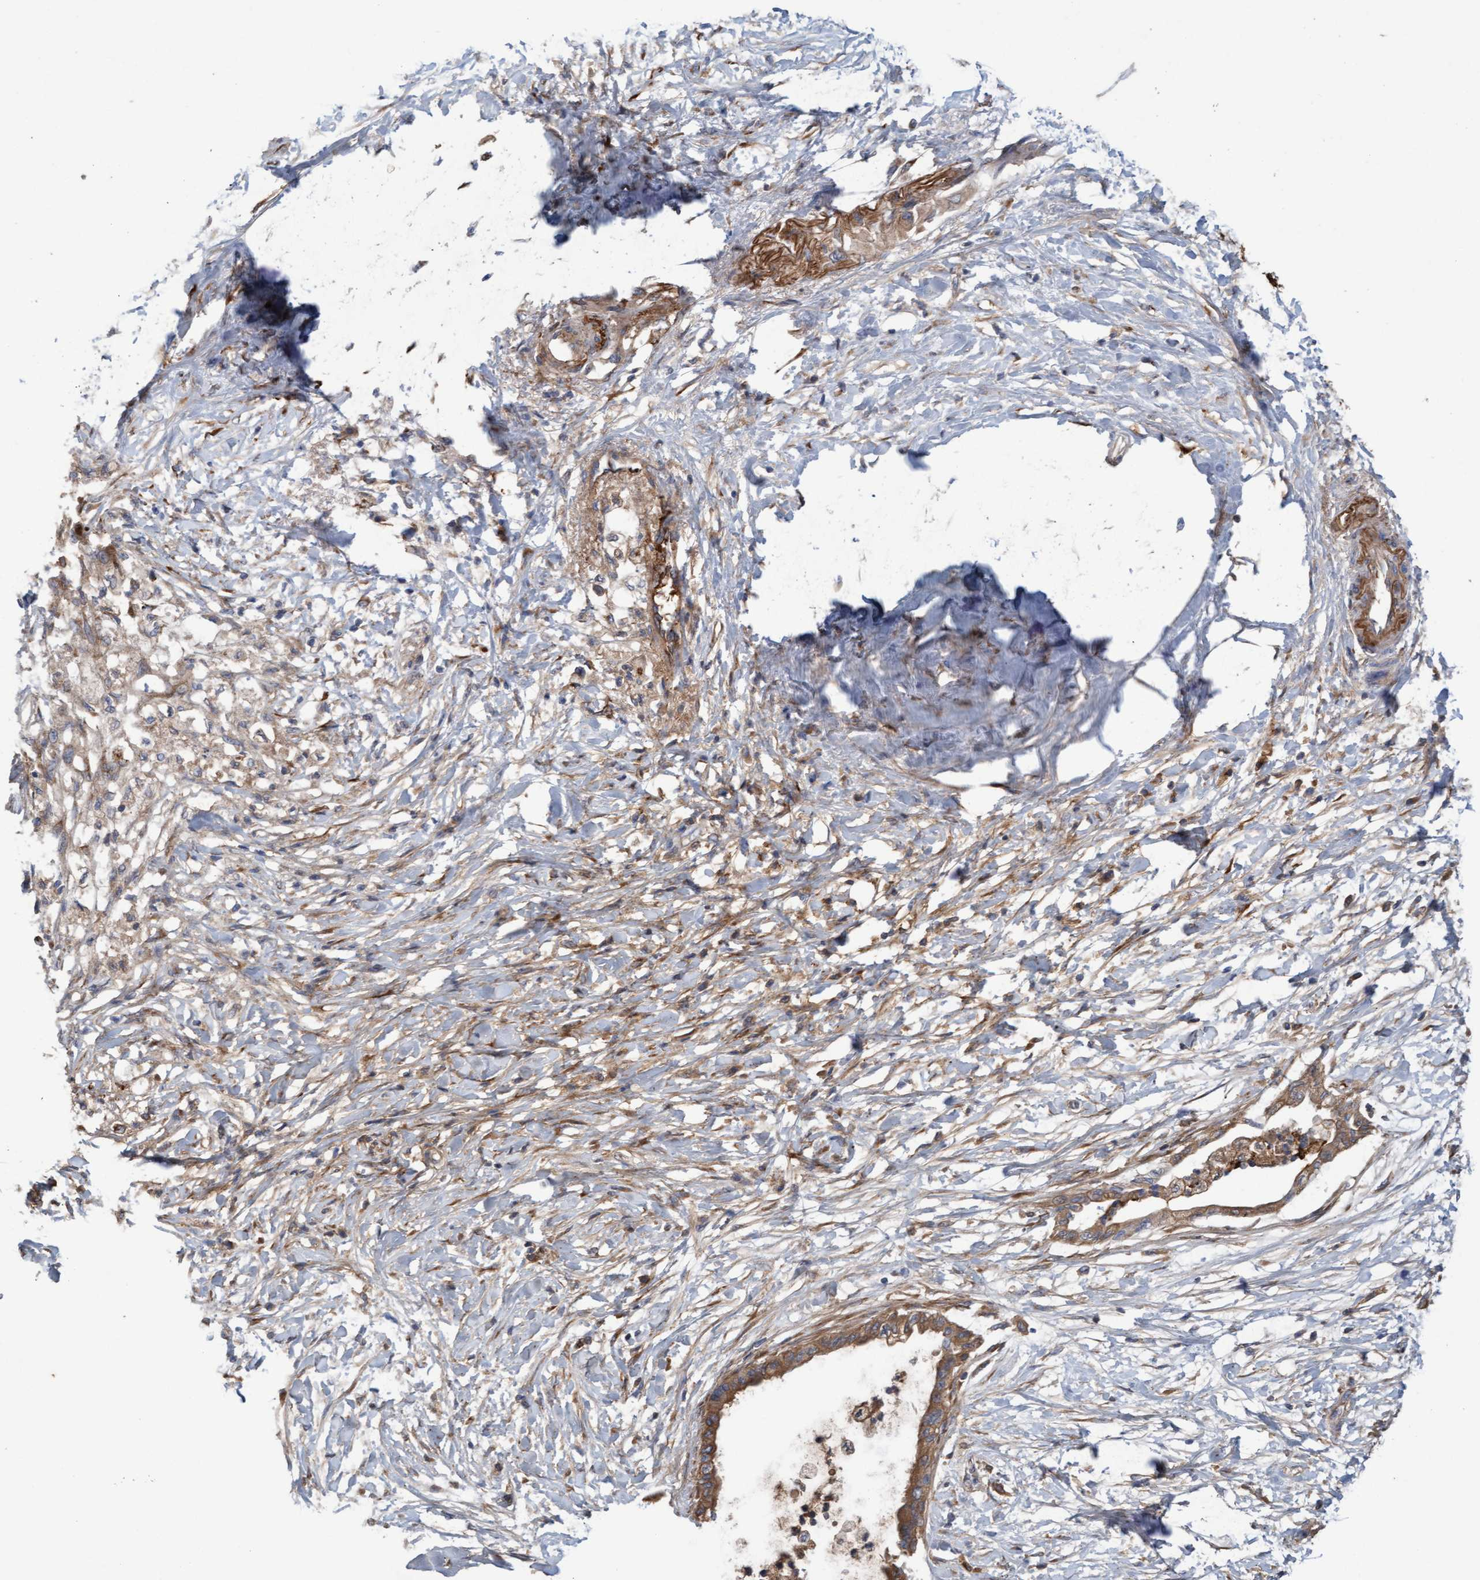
{"staining": {"intensity": "moderate", "quantity": ">75%", "location": "cytoplasmic/membranous"}, "tissue": "pancreatic cancer", "cell_type": "Tumor cells", "image_type": "cancer", "snomed": [{"axis": "morphology", "description": "Normal tissue, NOS"}, {"axis": "morphology", "description": "Adenocarcinoma, NOS"}, {"axis": "topography", "description": "Pancreas"}, {"axis": "topography", "description": "Duodenum"}], "caption": "IHC image of neoplastic tissue: pancreatic adenocarcinoma stained using immunohistochemistry (IHC) displays medium levels of moderate protein expression localized specifically in the cytoplasmic/membranous of tumor cells, appearing as a cytoplasmic/membranous brown color.", "gene": "DDHD2", "patient": {"sex": "female", "age": 60}}